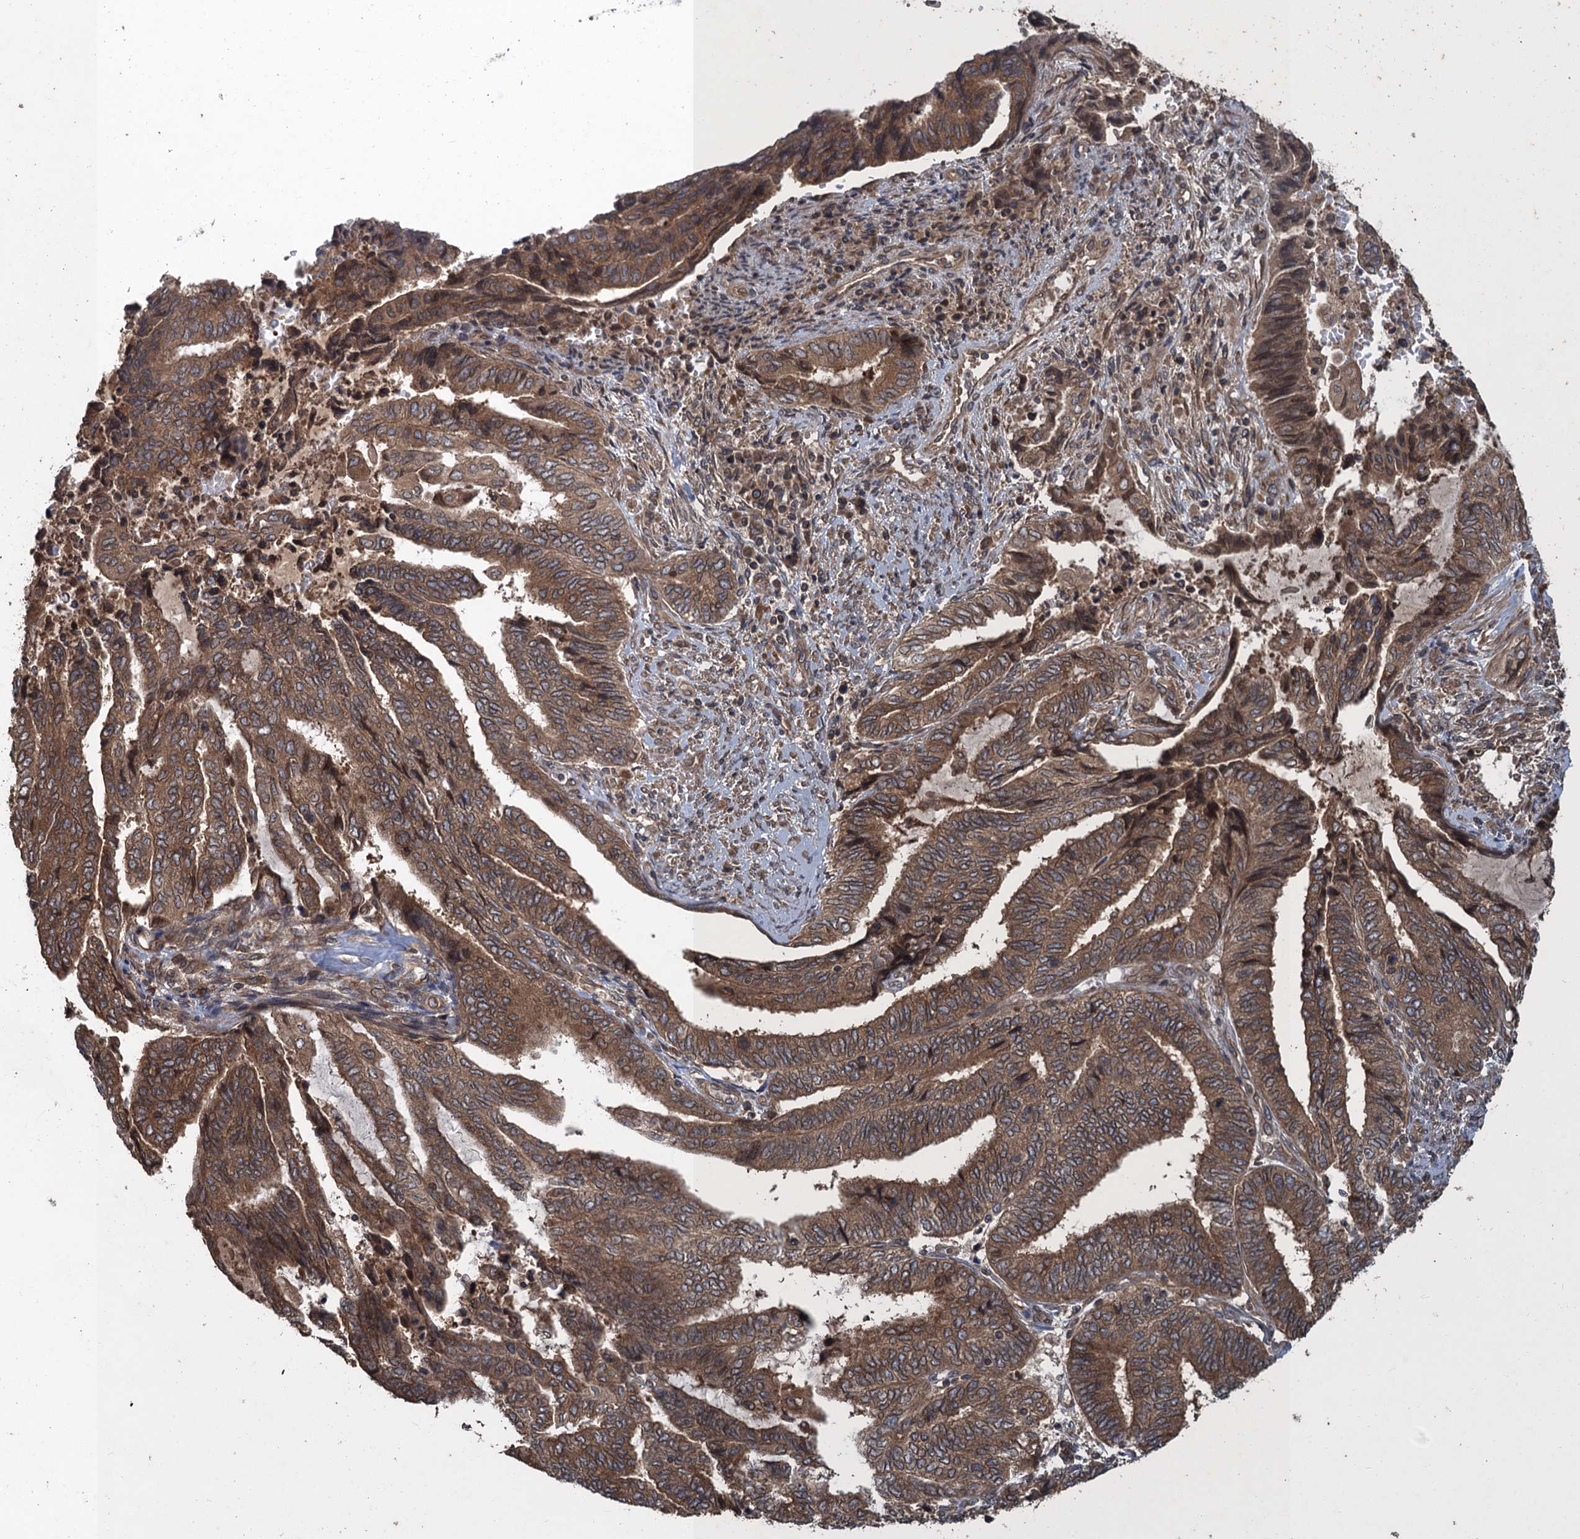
{"staining": {"intensity": "moderate", "quantity": ">75%", "location": "cytoplasmic/membranous,nuclear"}, "tissue": "endometrial cancer", "cell_type": "Tumor cells", "image_type": "cancer", "snomed": [{"axis": "morphology", "description": "Adenocarcinoma, NOS"}, {"axis": "topography", "description": "Uterus"}, {"axis": "topography", "description": "Endometrium"}], "caption": "An immunohistochemistry micrograph of neoplastic tissue is shown. Protein staining in brown labels moderate cytoplasmic/membranous and nuclear positivity in endometrial cancer within tumor cells.", "gene": "GLE1", "patient": {"sex": "female", "age": 70}}